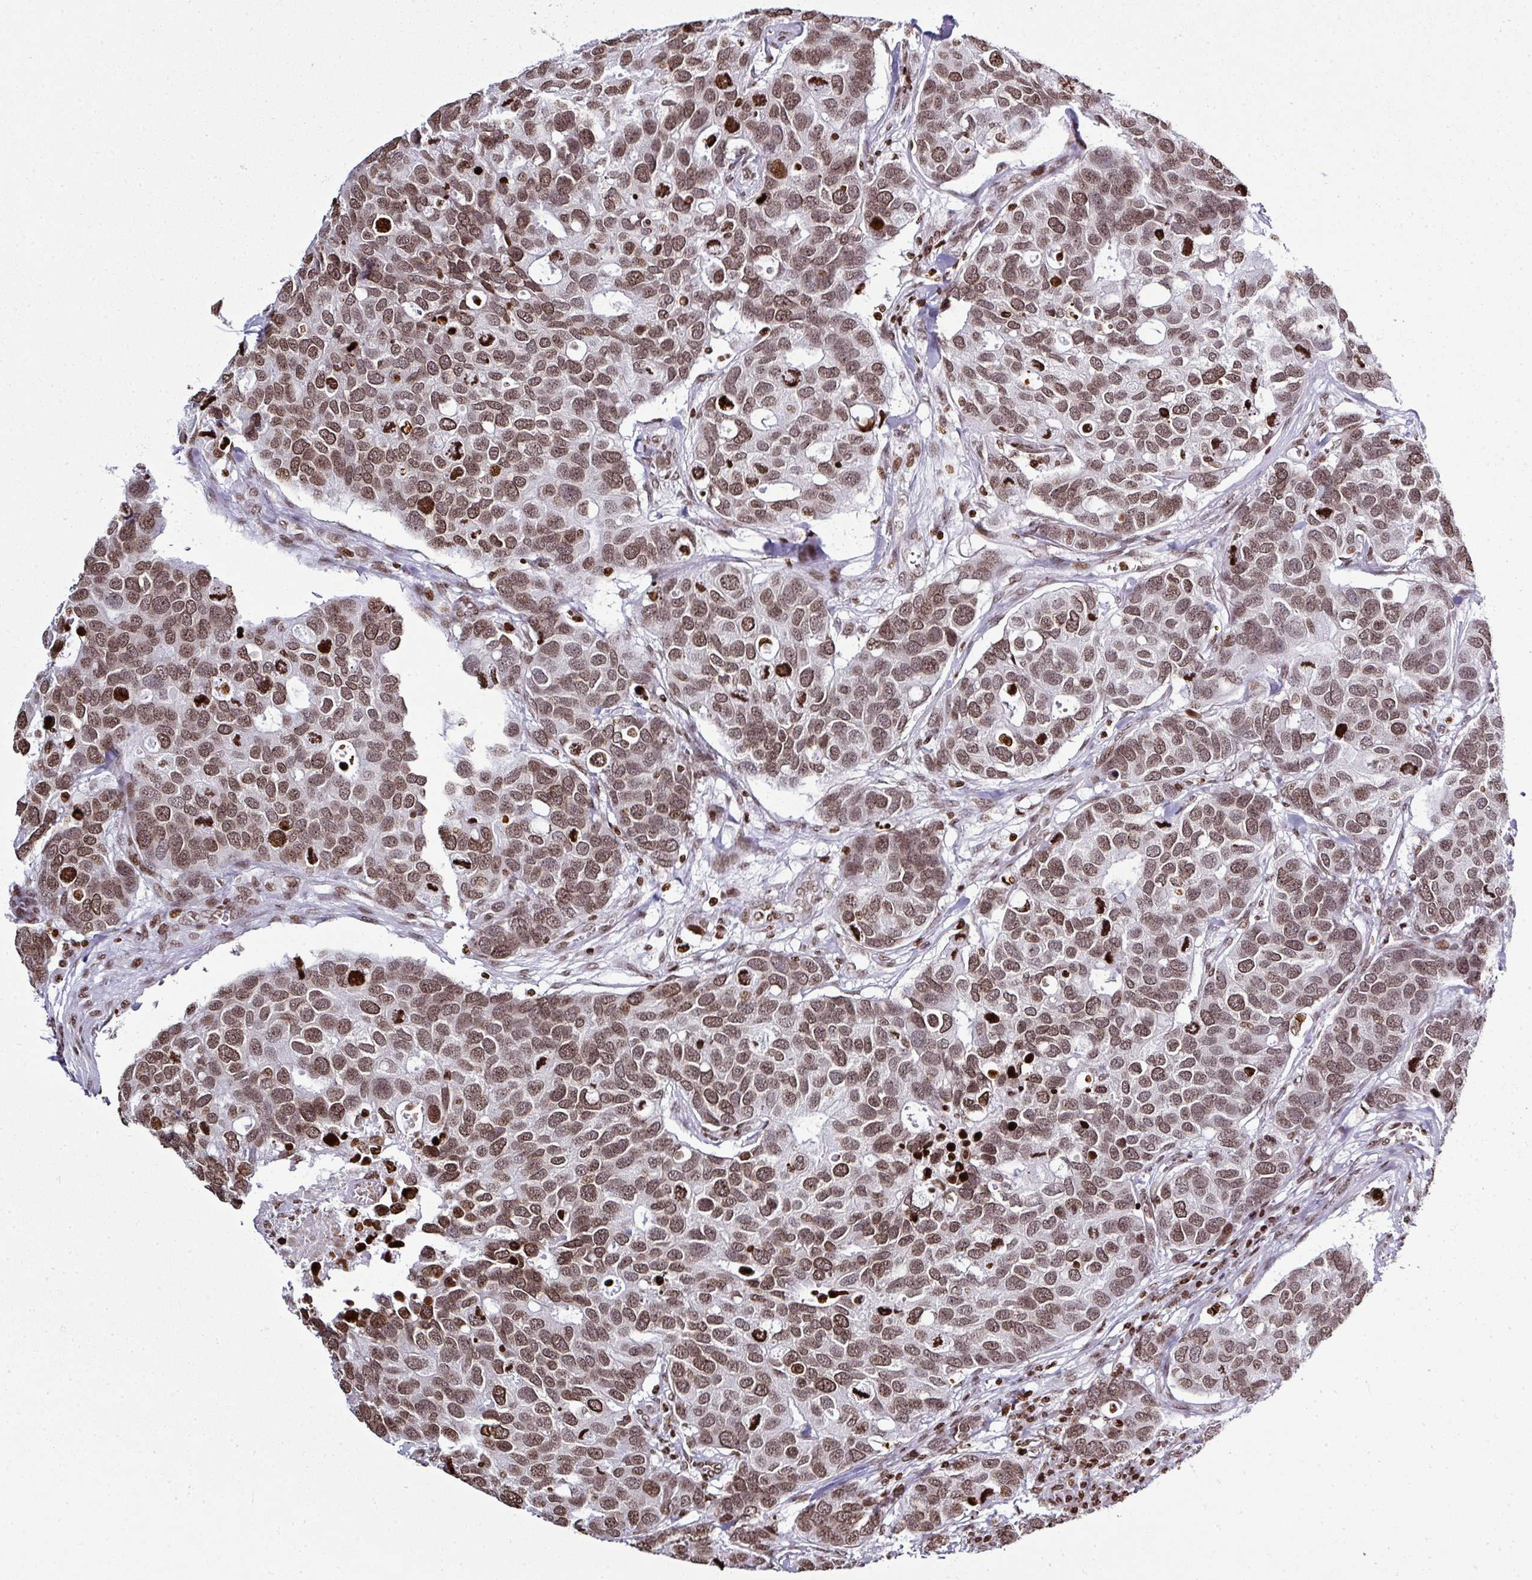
{"staining": {"intensity": "moderate", "quantity": ">75%", "location": "nuclear"}, "tissue": "breast cancer", "cell_type": "Tumor cells", "image_type": "cancer", "snomed": [{"axis": "morphology", "description": "Duct carcinoma"}, {"axis": "topography", "description": "Breast"}], "caption": "This image exhibits IHC staining of intraductal carcinoma (breast), with medium moderate nuclear positivity in about >75% of tumor cells.", "gene": "RASL11A", "patient": {"sex": "female", "age": 83}}